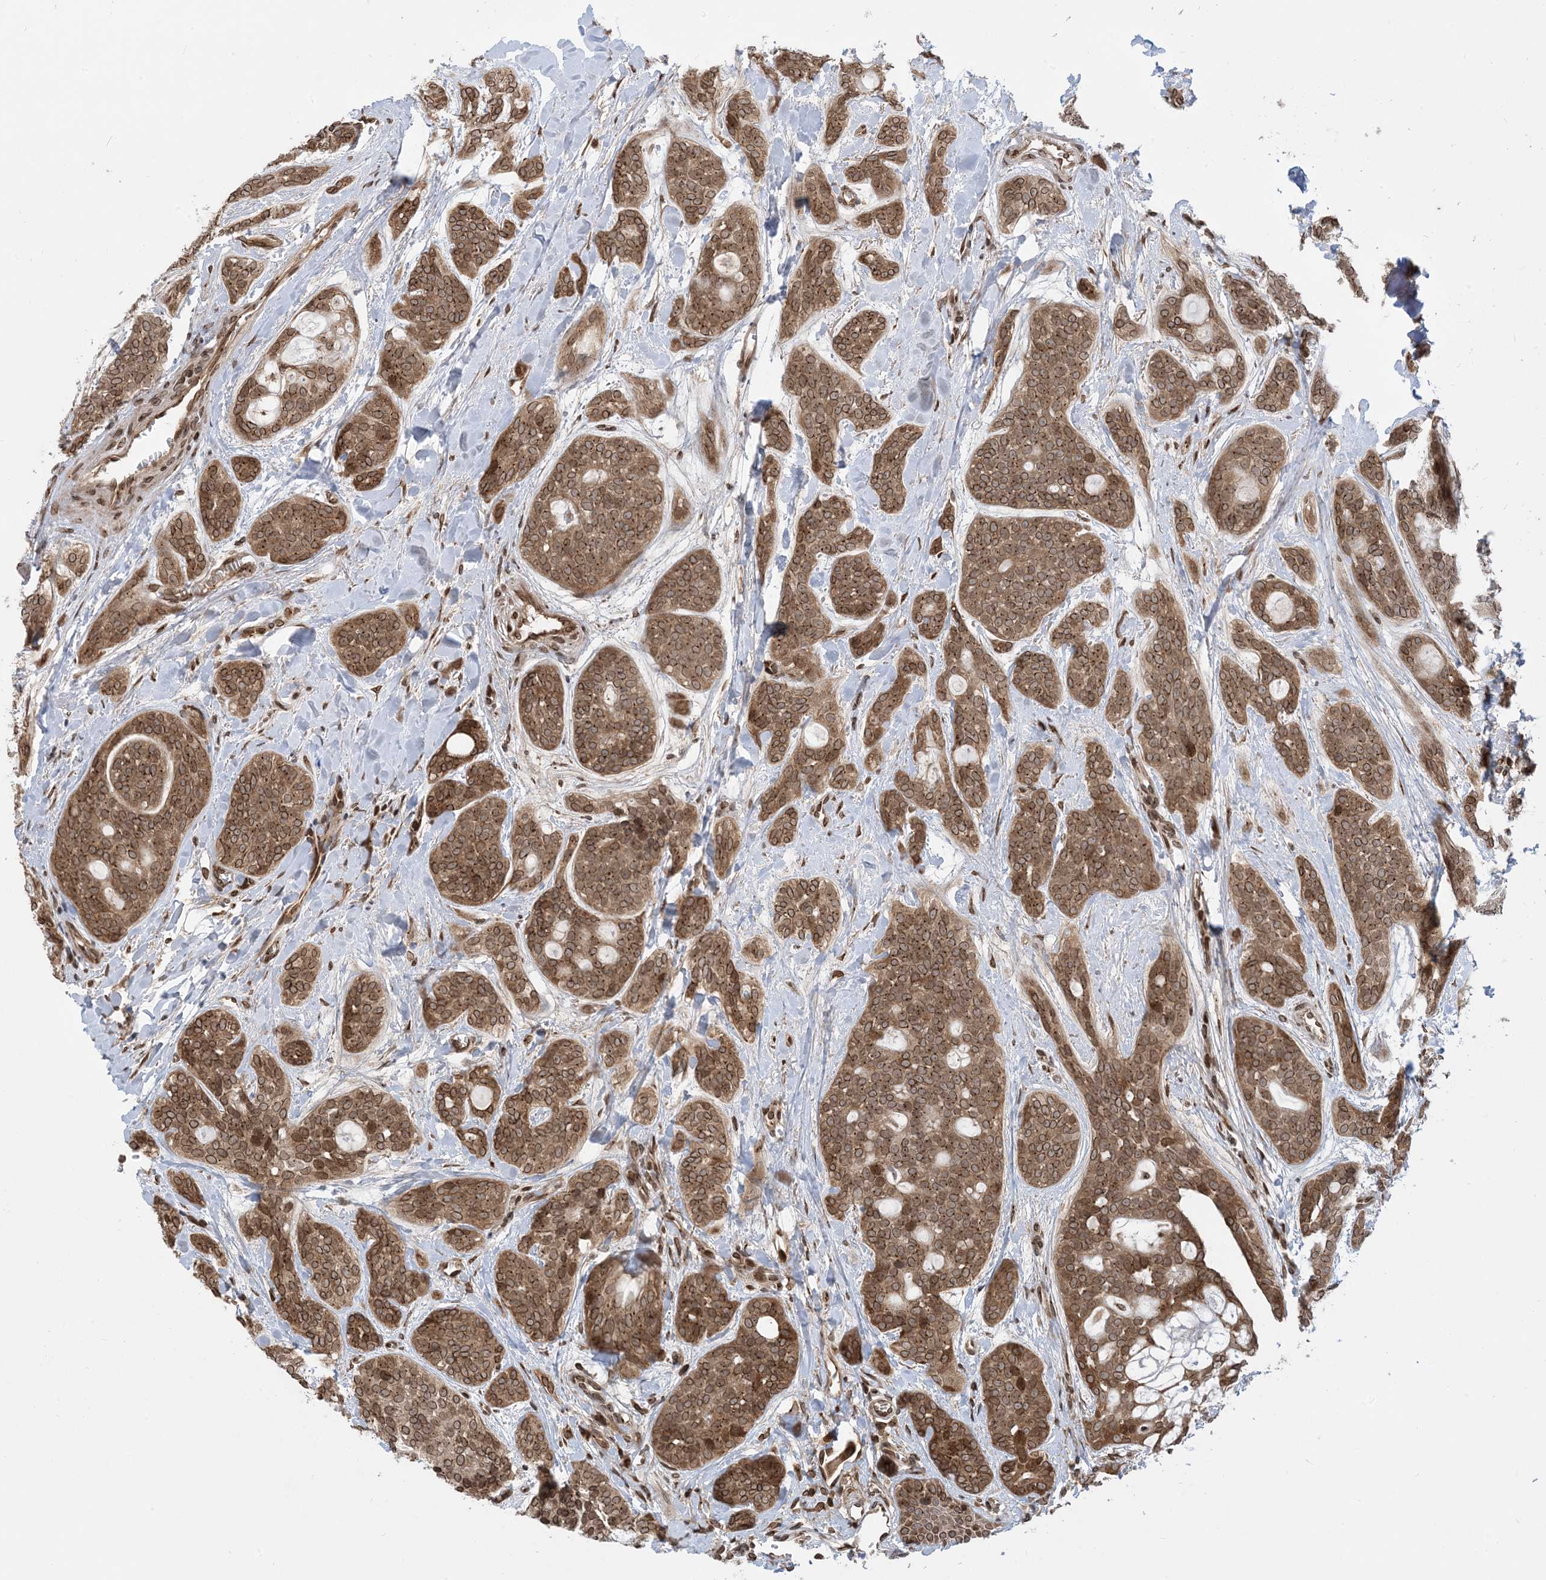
{"staining": {"intensity": "strong", "quantity": ">75%", "location": "cytoplasmic/membranous"}, "tissue": "head and neck cancer", "cell_type": "Tumor cells", "image_type": "cancer", "snomed": [{"axis": "morphology", "description": "Adenocarcinoma, NOS"}, {"axis": "topography", "description": "Head-Neck"}], "caption": "IHC micrograph of neoplastic tissue: human head and neck cancer stained using immunohistochemistry (IHC) exhibits high levels of strong protein expression localized specifically in the cytoplasmic/membranous of tumor cells, appearing as a cytoplasmic/membranous brown color.", "gene": "CASP4", "patient": {"sex": "male", "age": 66}}